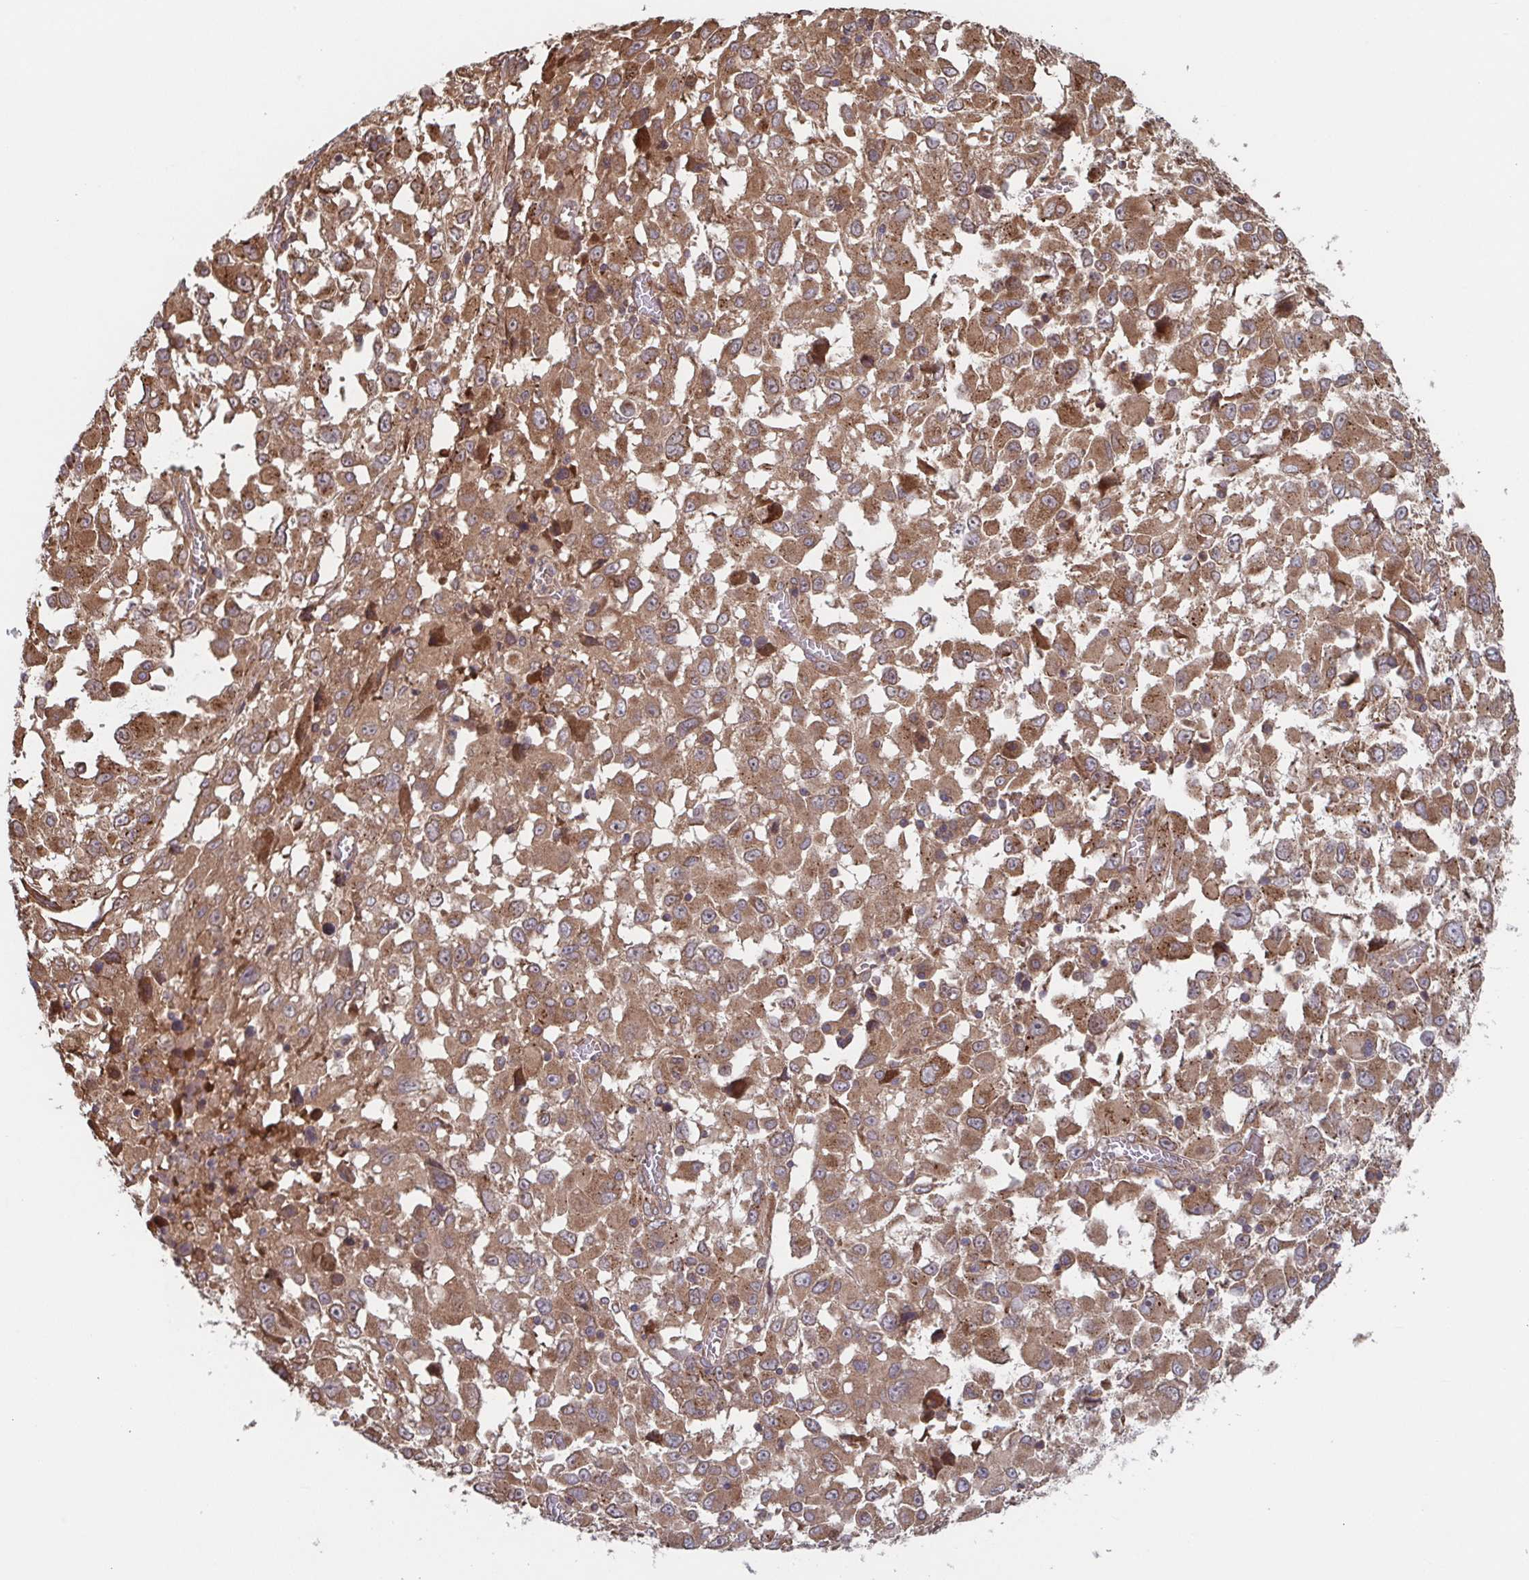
{"staining": {"intensity": "moderate", "quantity": ">75%", "location": "cytoplasmic/membranous"}, "tissue": "melanoma", "cell_type": "Tumor cells", "image_type": "cancer", "snomed": [{"axis": "morphology", "description": "Malignant melanoma, Metastatic site"}, {"axis": "topography", "description": "Soft tissue"}], "caption": "Malignant melanoma (metastatic site) stained with a brown dye reveals moderate cytoplasmic/membranous positive staining in about >75% of tumor cells.", "gene": "COPB1", "patient": {"sex": "male", "age": 50}}